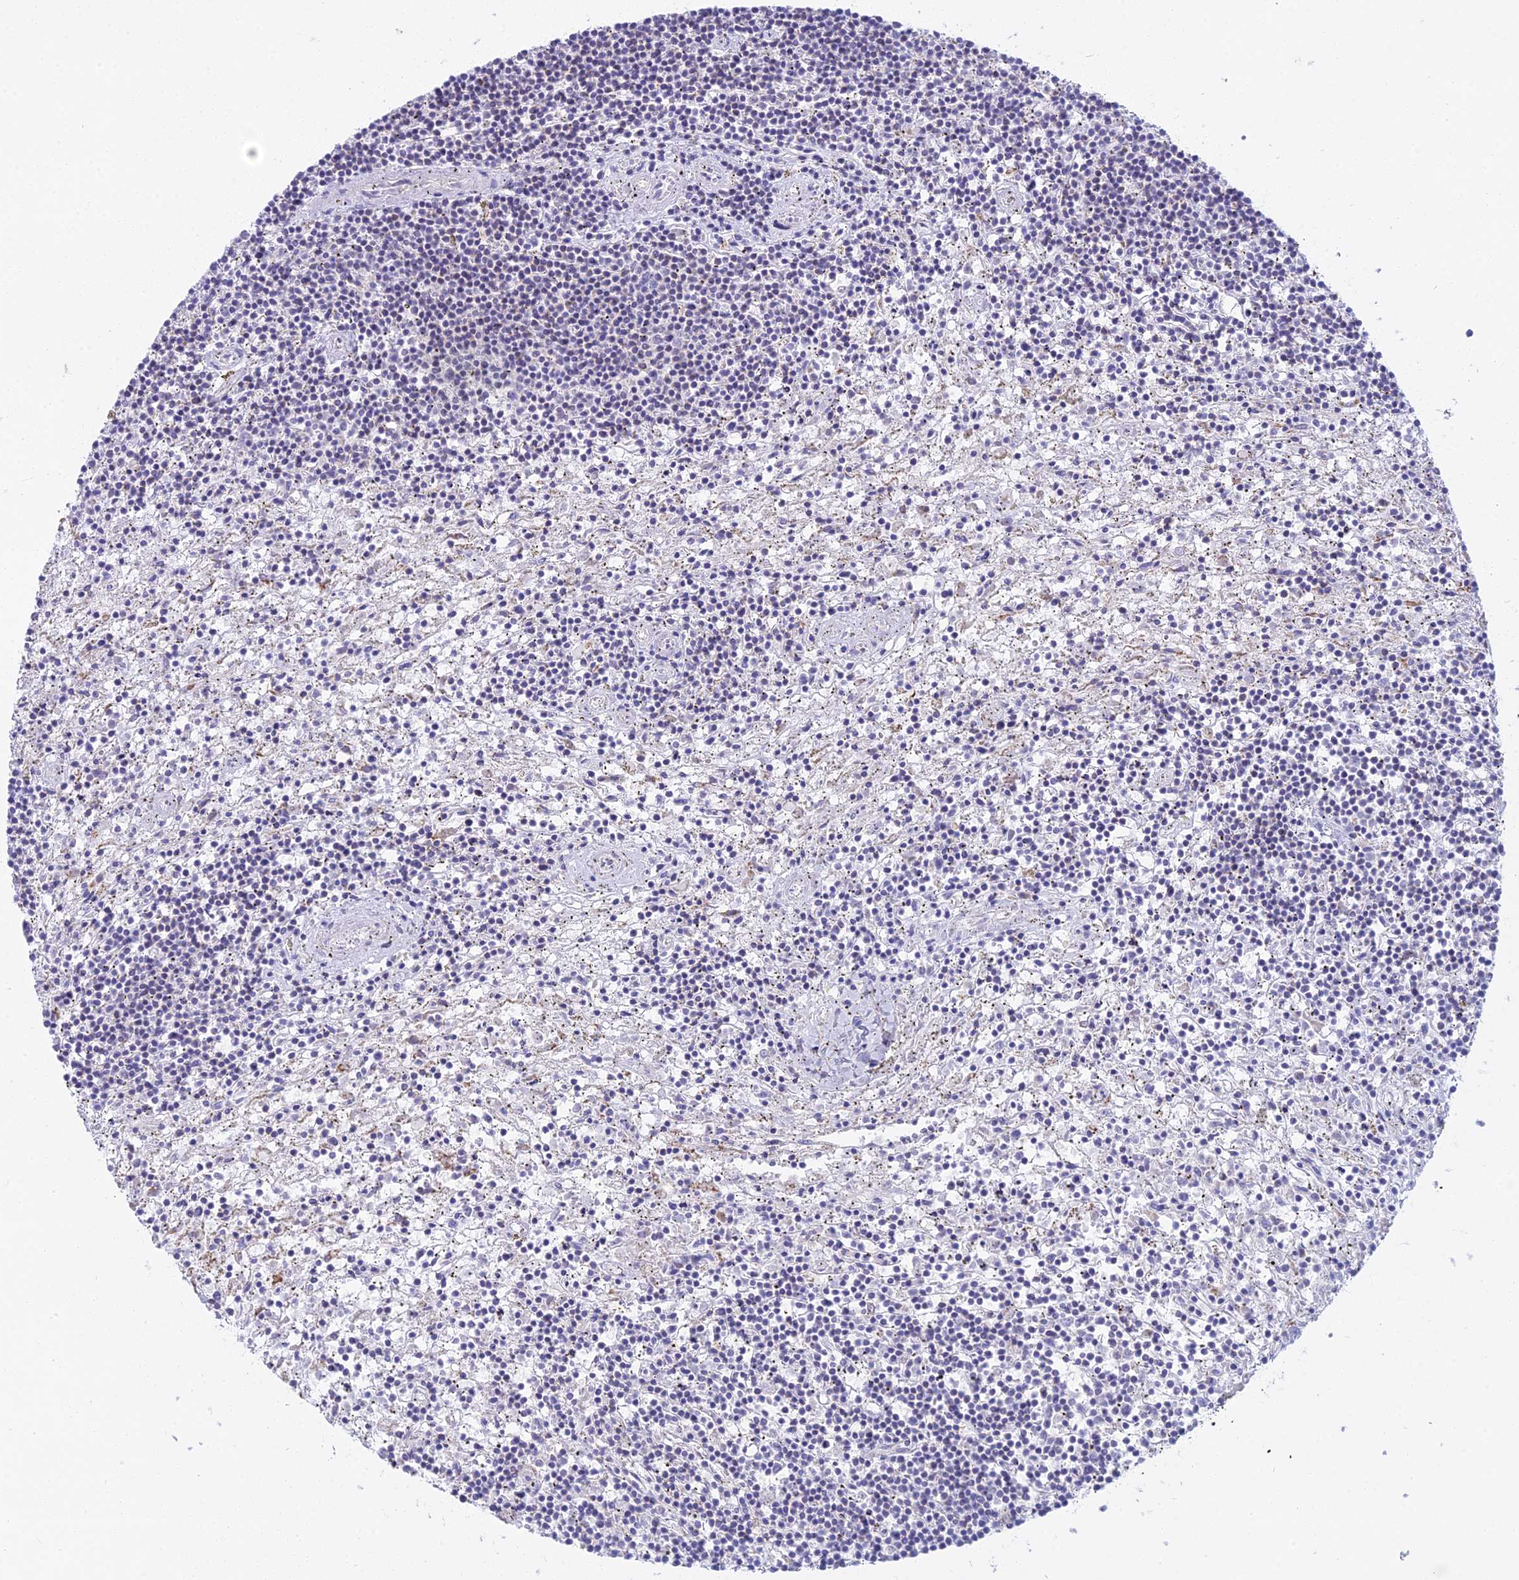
{"staining": {"intensity": "negative", "quantity": "none", "location": "none"}, "tissue": "lymphoma", "cell_type": "Tumor cells", "image_type": "cancer", "snomed": [{"axis": "morphology", "description": "Malignant lymphoma, non-Hodgkin's type, Low grade"}, {"axis": "topography", "description": "Spleen"}], "caption": "An immunohistochemistry (IHC) micrograph of malignant lymphoma, non-Hodgkin's type (low-grade) is shown. There is no staining in tumor cells of malignant lymphoma, non-Hodgkin's type (low-grade). (DAB (3,3'-diaminobenzidine) IHC with hematoxylin counter stain).", "gene": "CGB2", "patient": {"sex": "male", "age": 76}}